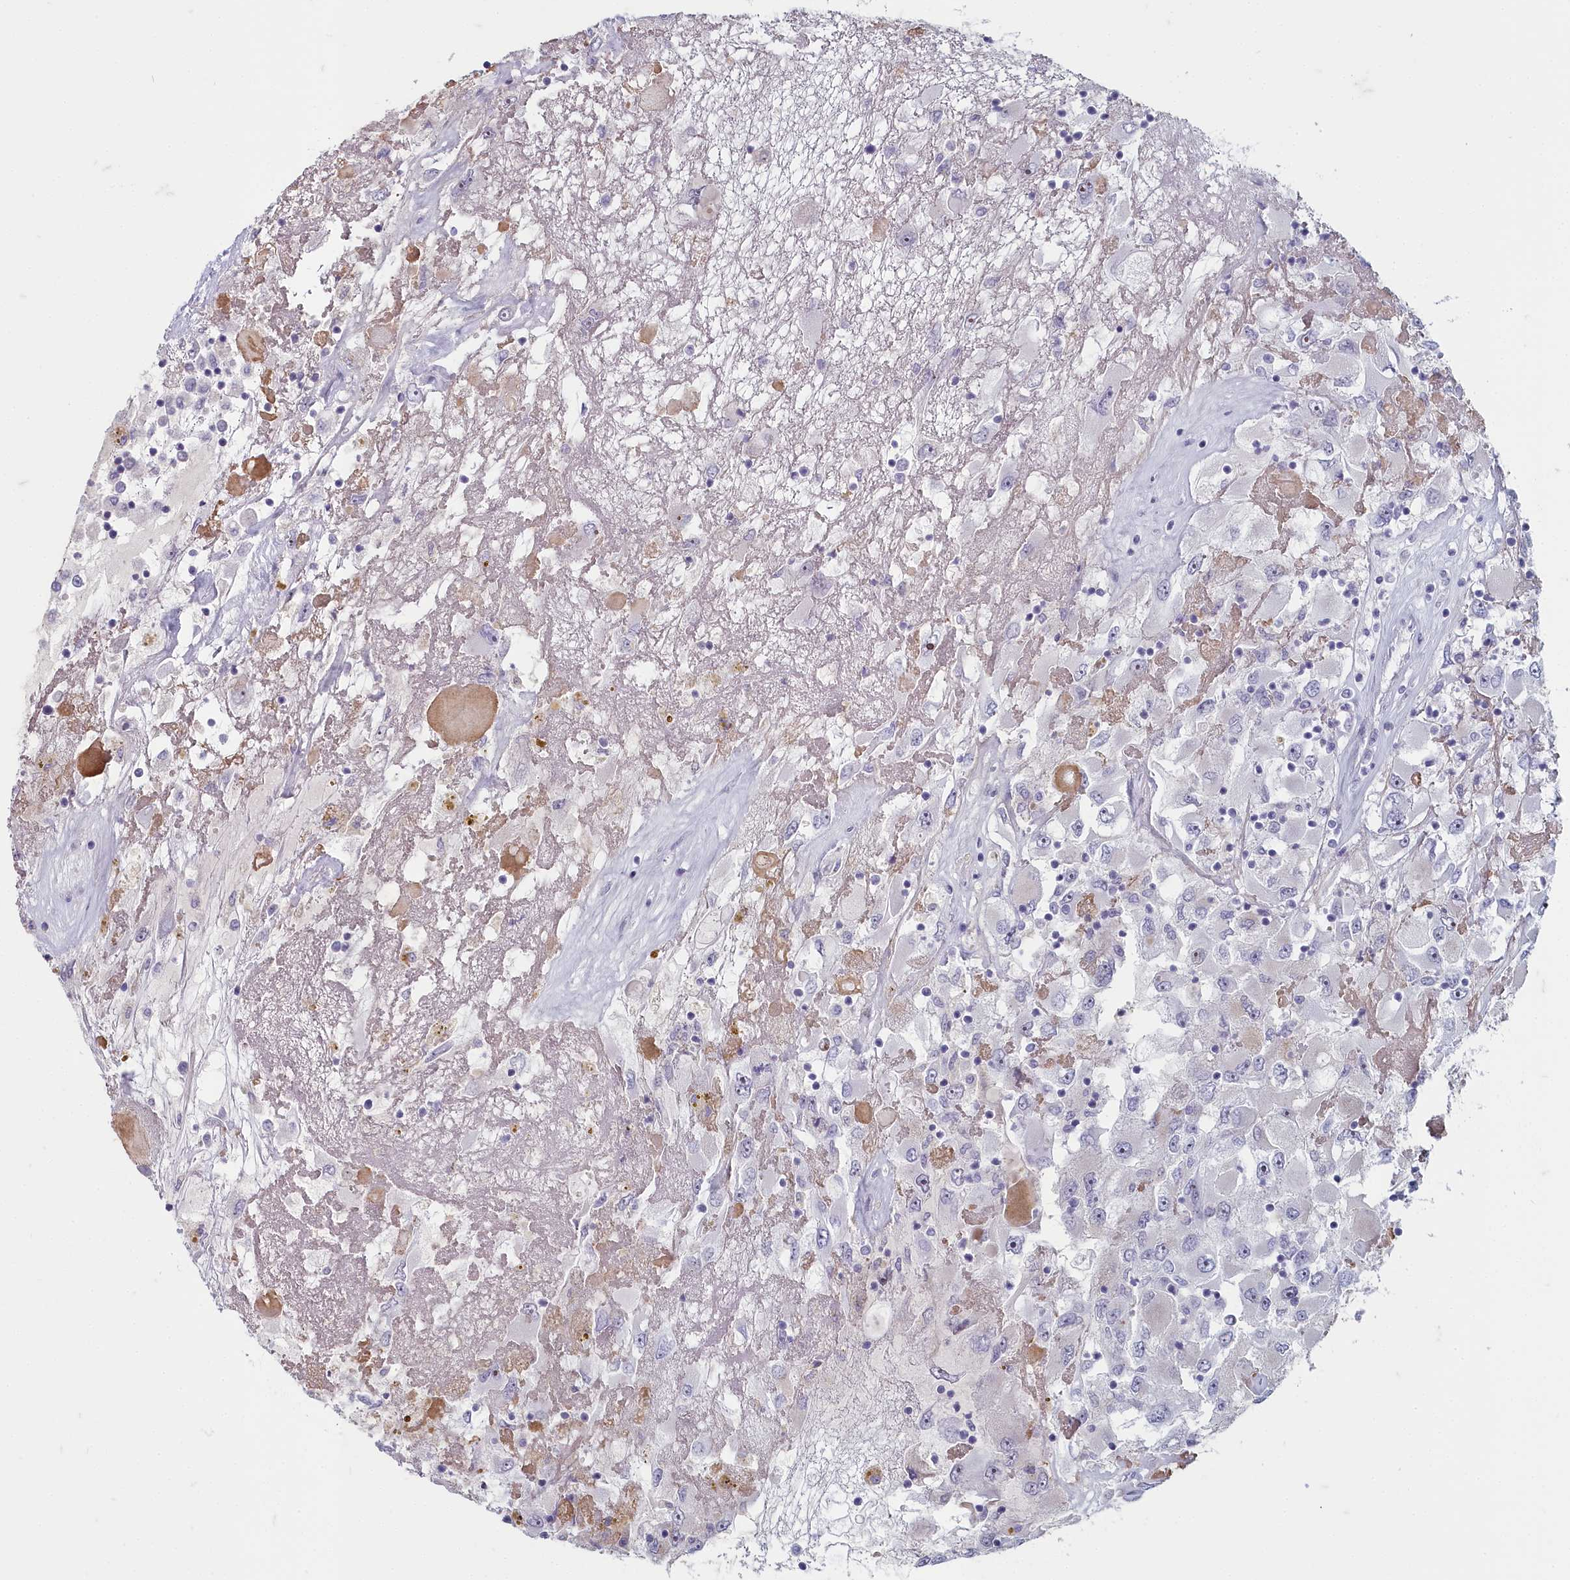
{"staining": {"intensity": "negative", "quantity": "none", "location": "none"}, "tissue": "renal cancer", "cell_type": "Tumor cells", "image_type": "cancer", "snomed": [{"axis": "morphology", "description": "Adenocarcinoma, NOS"}, {"axis": "topography", "description": "Kidney"}], "caption": "The photomicrograph displays no significant positivity in tumor cells of renal cancer (adenocarcinoma). Brightfield microscopy of immunohistochemistry (IHC) stained with DAB (3,3'-diaminobenzidine) (brown) and hematoxylin (blue), captured at high magnification.", "gene": "INSYN2A", "patient": {"sex": "female", "age": 52}}